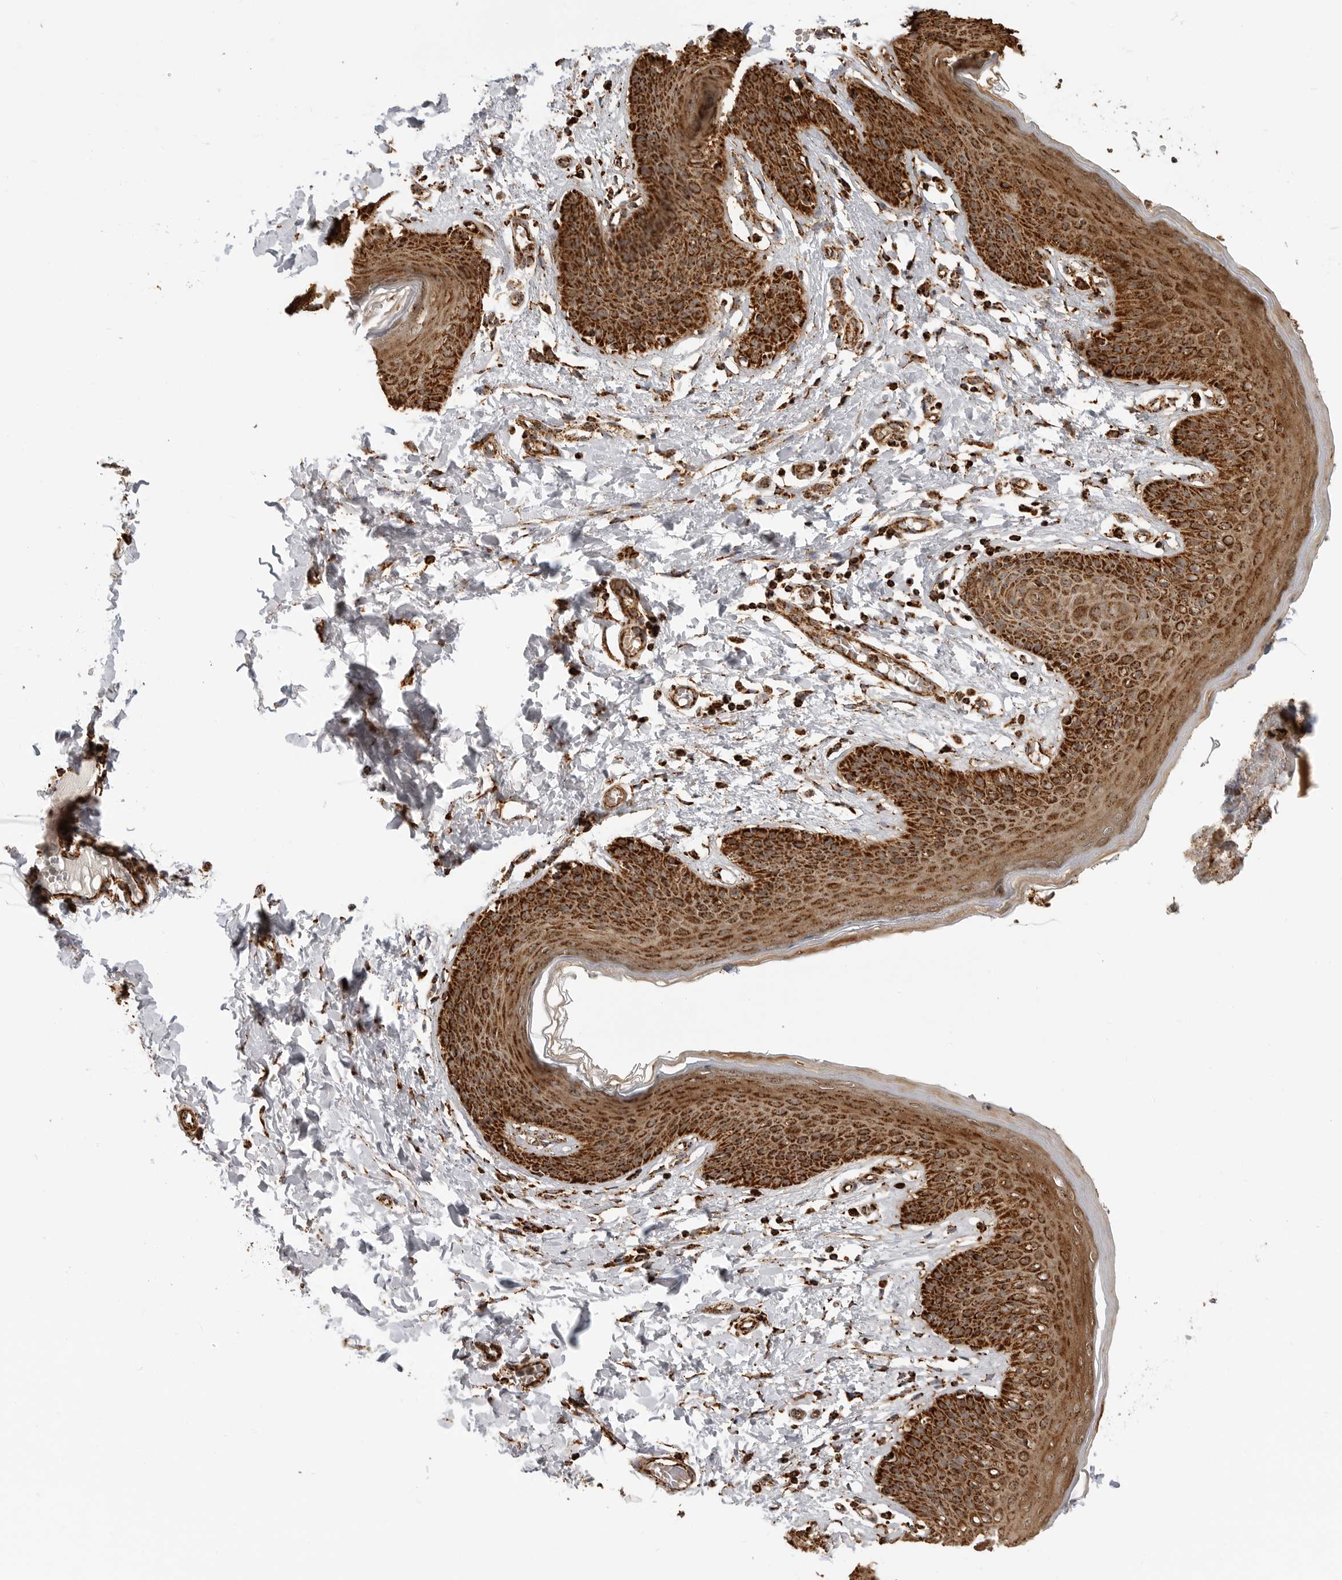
{"staining": {"intensity": "strong", "quantity": ">75%", "location": "cytoplasmic/membranous"}, "tissue": "skin", "cell_type": "Epidermal cells", "image_type": "normal", "snomed": [{"axis": "morphology", "description": "Normal tissue, NOS"}, {"axis": "topography", "description": "Vulva"}], "caption": "Brown immunohistochemical staining in unremarkable skin shows strong cytoplasmic/membranous expression in about >75% of epidermal cells.", "gene": "BMP2K", "patient": {"sex": "female", "age": 66}}